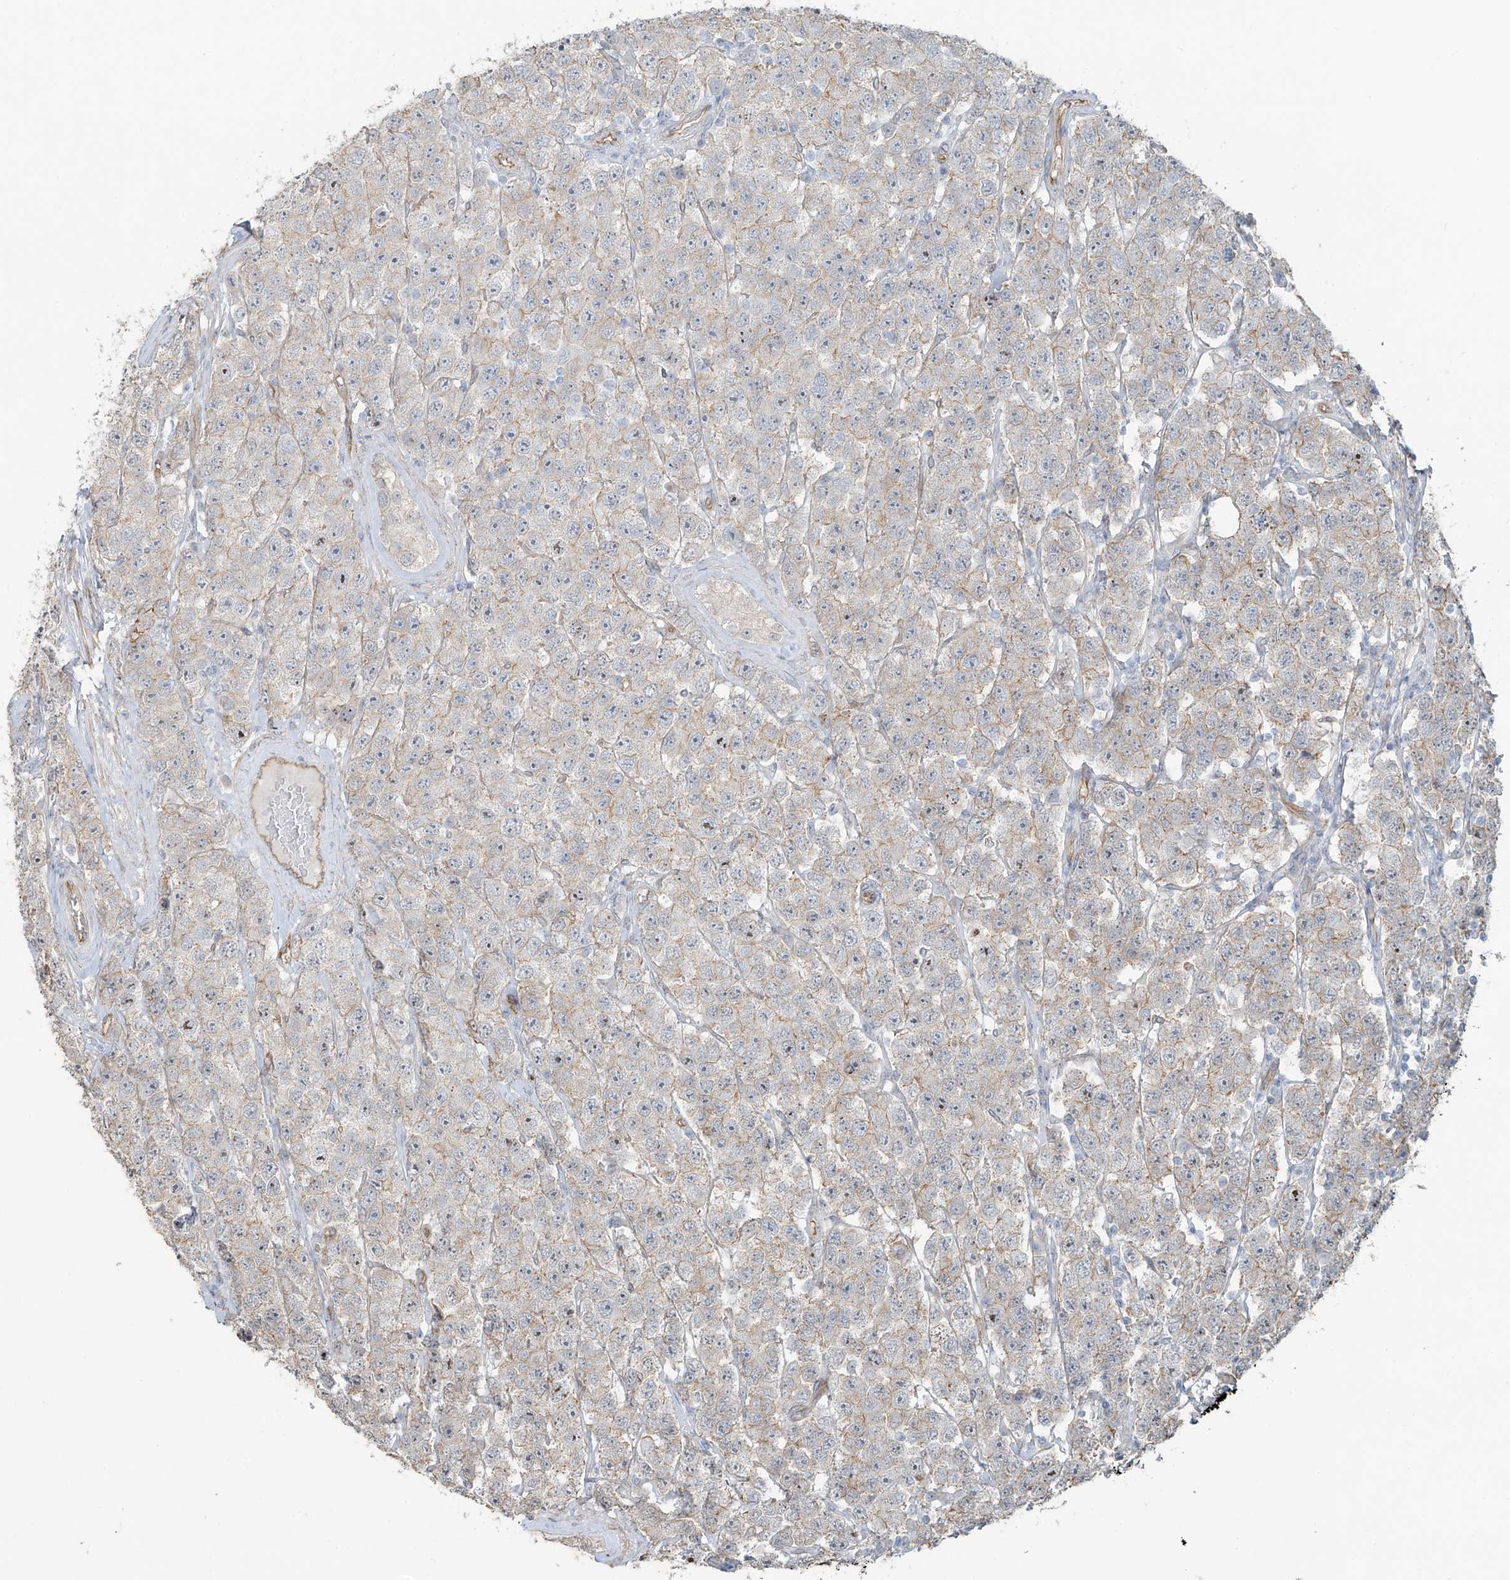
{"staining": {"intensity": "negative", "quantity": "none", "location": "none"}, "tissue": "testis cancer", "cell_type": "Tumor cells", "image_type": "cancer", "snomed": [{"axis": "morphology", "description": "Seminoma, NOS"}, {"axis": "topography", "description": "Testis"}], "caption": "Protein analysis of testis cancer (seminoma) displays no significant staining in tumor cells. (DAB IHC, high magnification).", "gene": "TUBE1", "patient": {"sex": "male", "age": 28}}